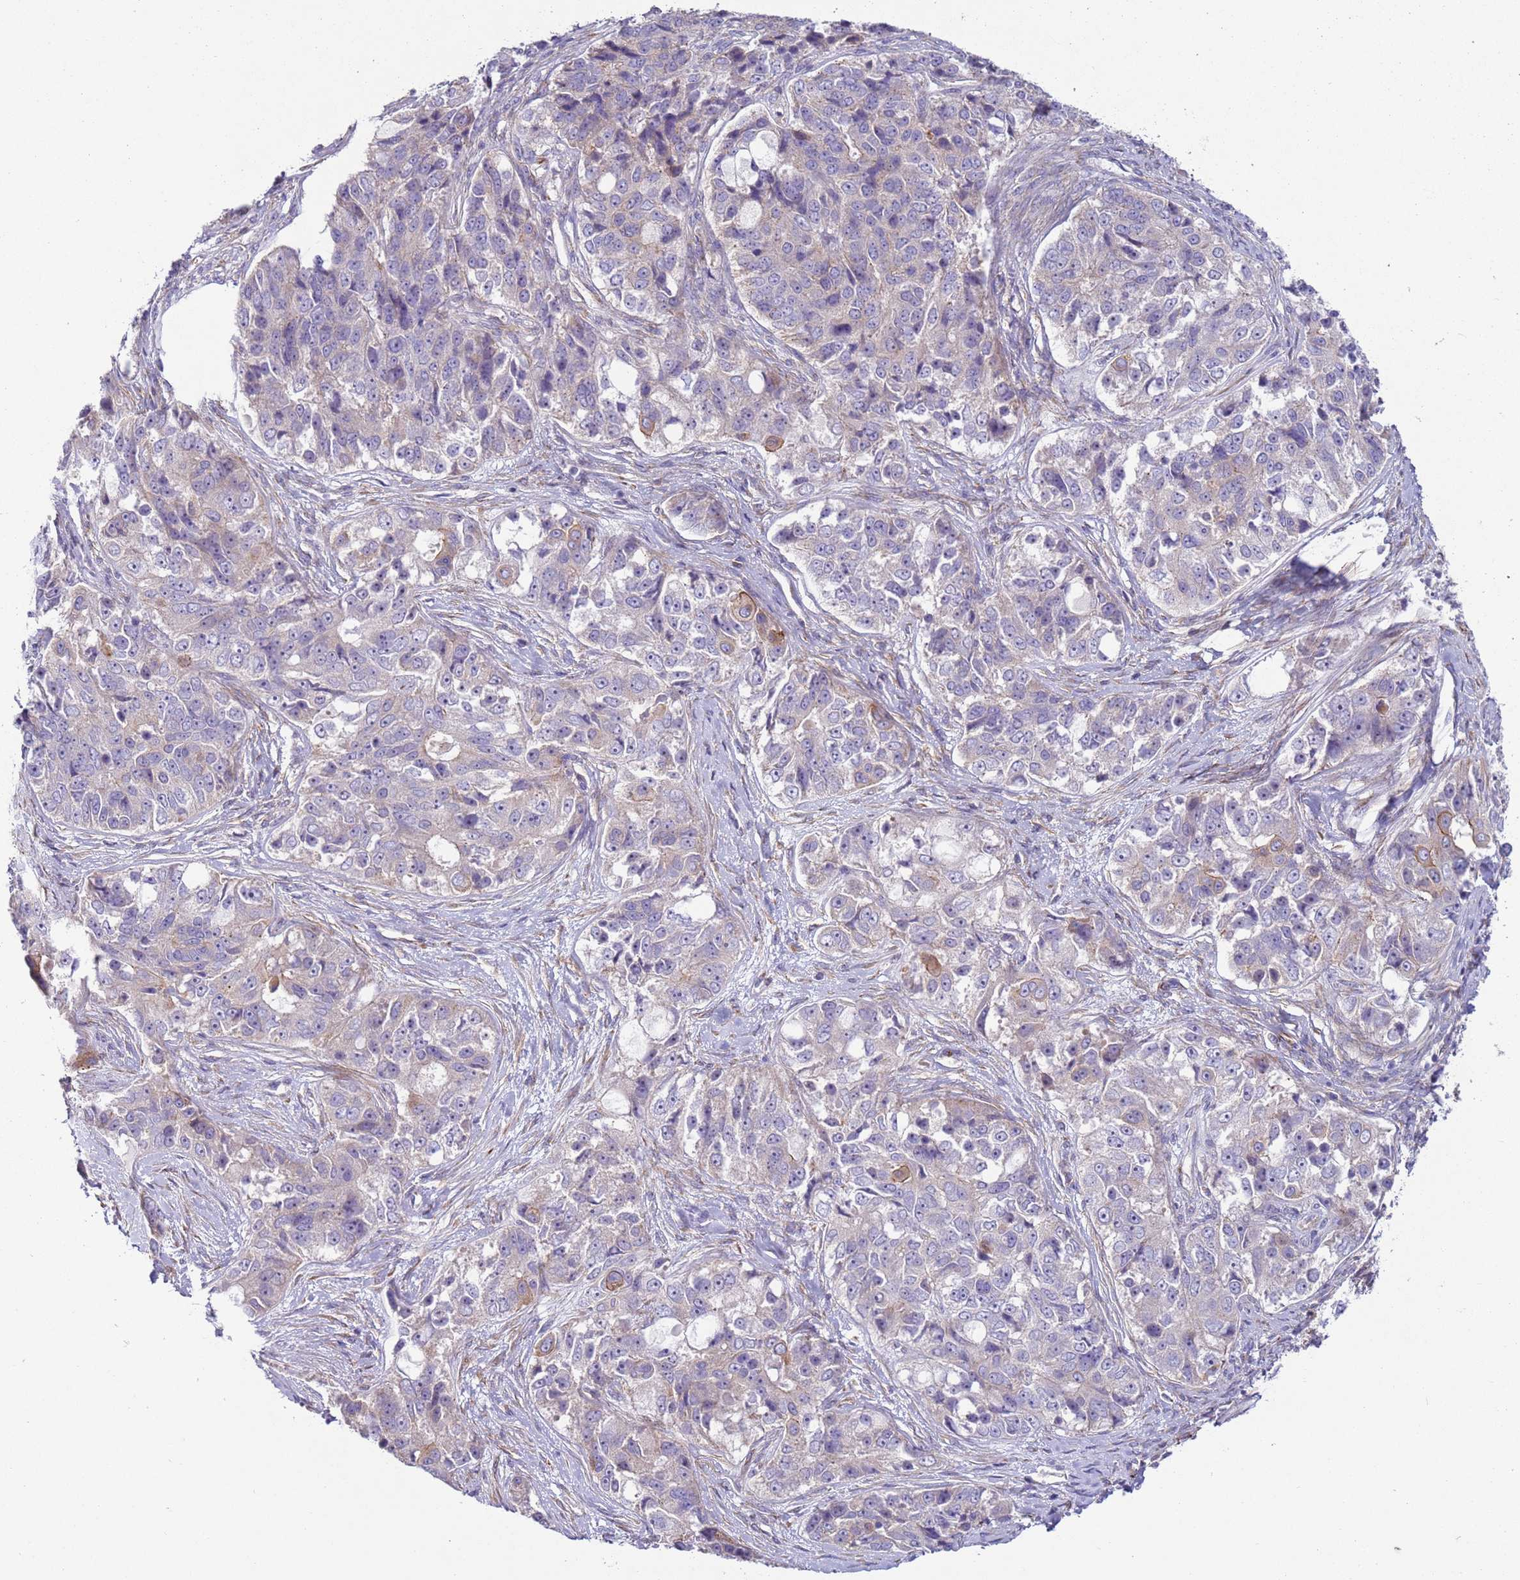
{"staining": {"intensity": "weak", "quantity": "<25%", "location": "cytoplasmic/membranous"}, "tissue": "ovarian cancer", "cell_type": "Tumor cells", "image_type": "cancer", "snomed": [{"axis": "morphology", "description": "Carcinoma, endometroid"}, {"axis": "topography", "description": "Ovary"}], "caption": "This is a micrograph of immunohistochemistry (IHC) staining of ovarian cancer, which shows no positivity in tumor cells.", "gene": "HEATR1", "patient": {"sex": "female", "age": 51}}